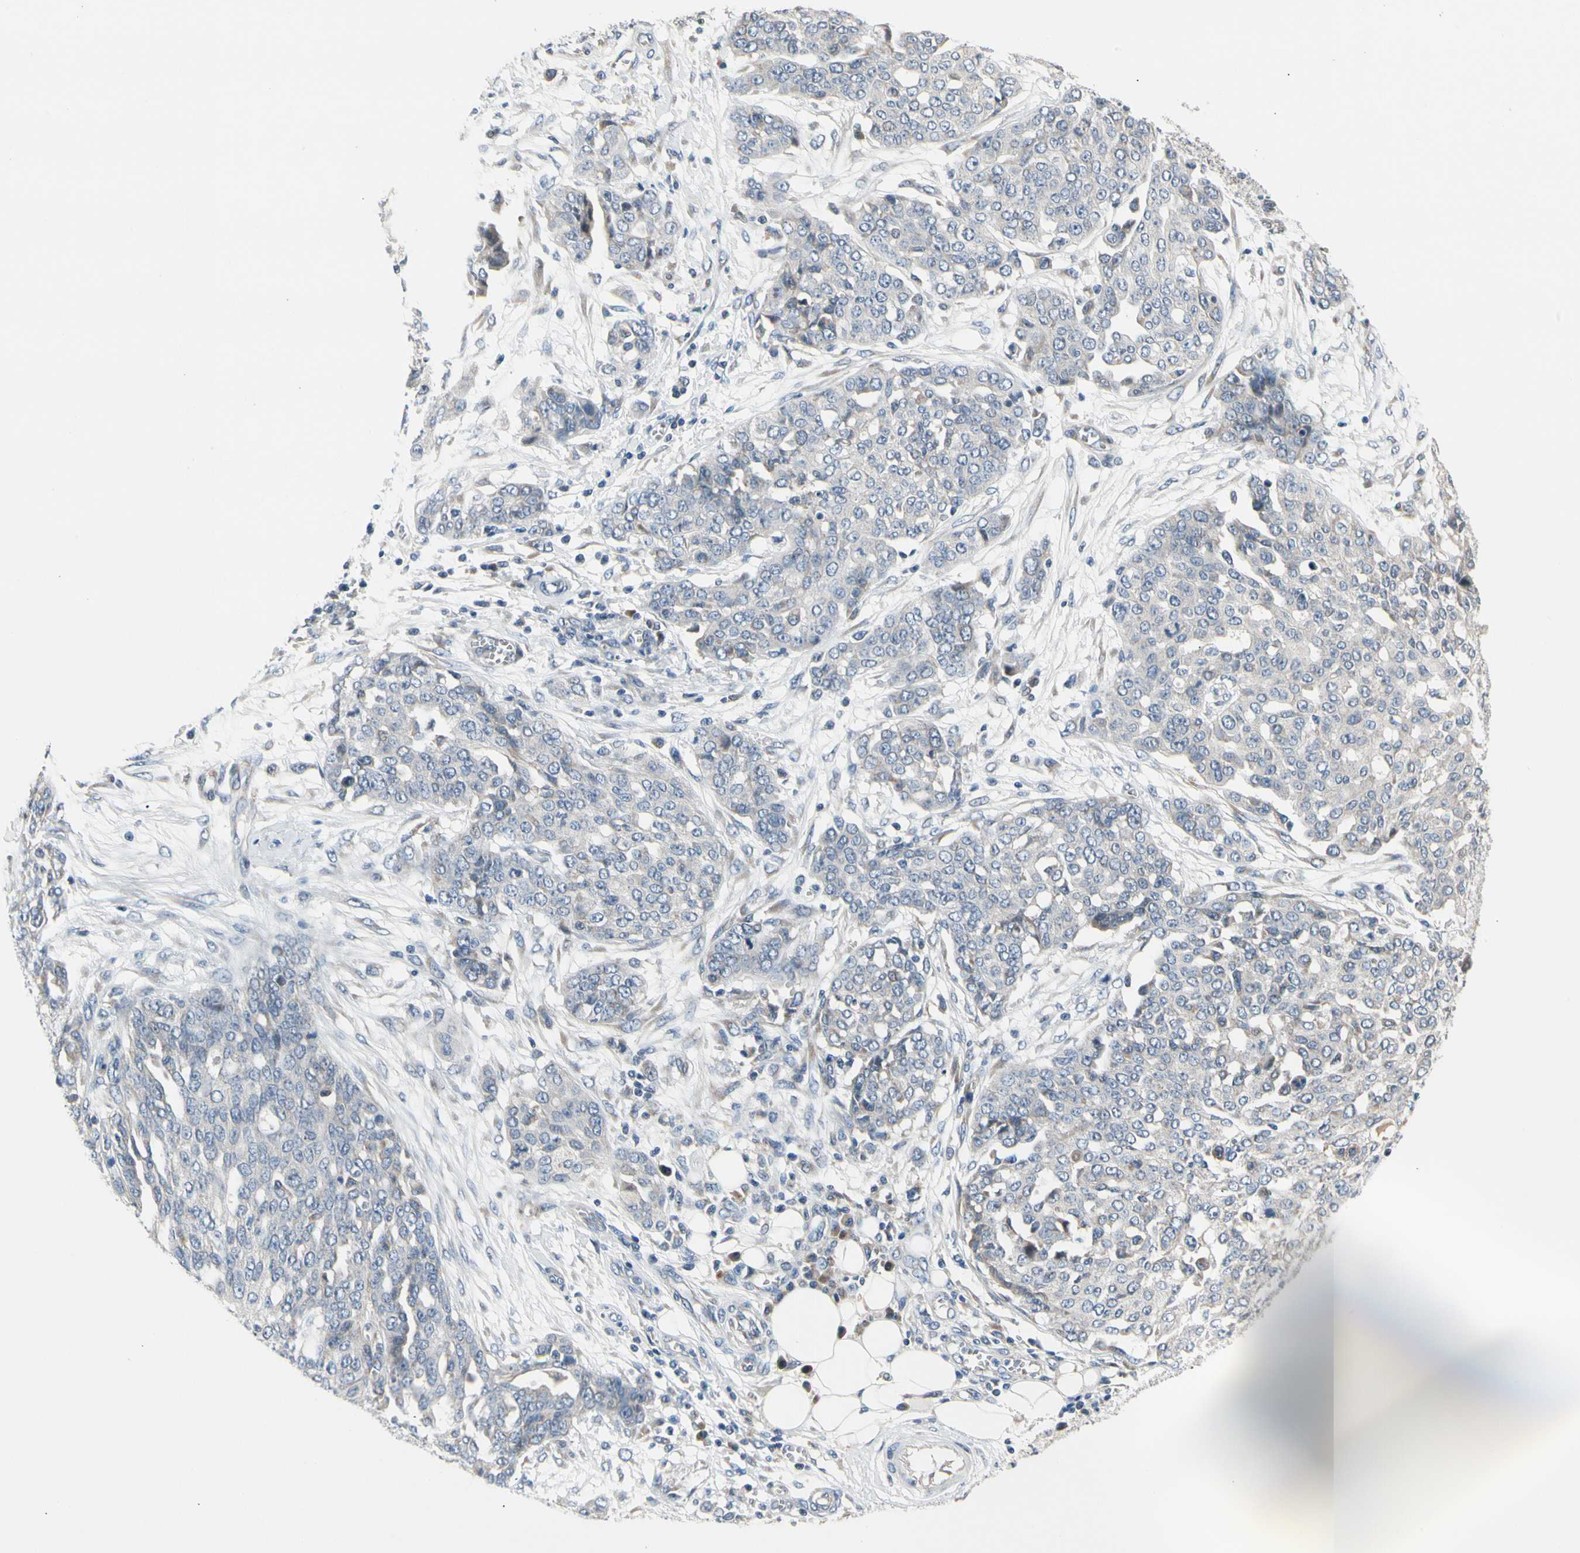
{"staining": {"intensity": "negative", "quantity": "none", "location": "none"}, "tissue": "ovarian cancer", "cell_type": "Tumor cells", "image_type": "cancer", "snomed": [{"axis": "morphology", "description": "Cystadenocarcinoma, serous, NOS"}, {"axis": "topography", "description": "Soft tissue"}, {"axis": "topography", "description": "Ovary"}], "caption": "The histopathology image shows no staining of tumor cells in serous cystadenocarcinoma (ovarian).", "gene": "NFASC", "patient": {"sex": "female", "age": 57}}